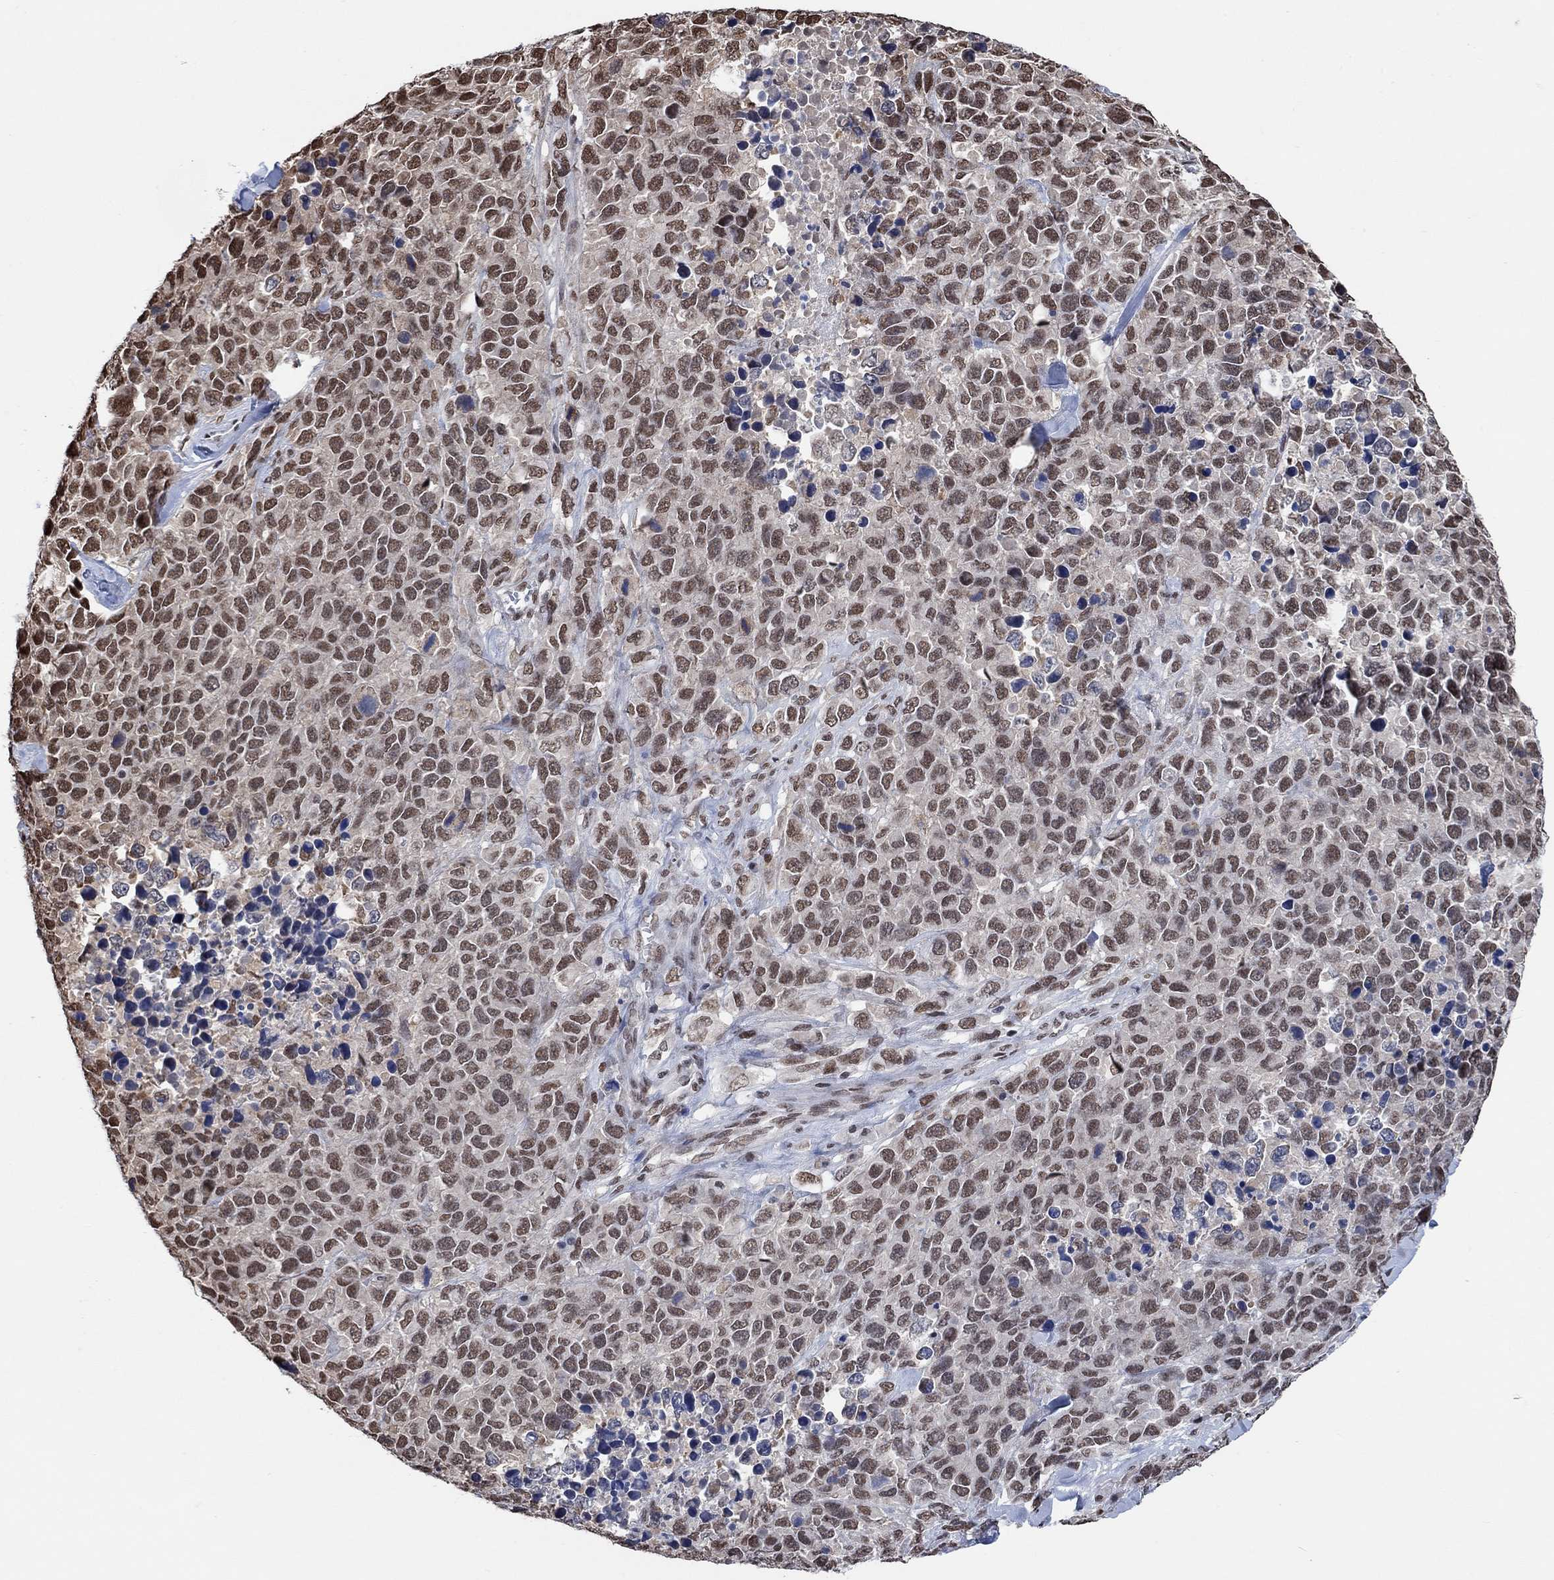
{"staining": {"intensity": "moderate", "quantity": ">75%", "location": "nuclear"}, "tissue": "melanoma", "cell_type": "Tumor cells", "image_type": "cancer", "snomed": [{"axis": "morphology", "description": "Malignant melanoma, Metastatic site"}, {"axis": "topography", "description": "Skin"}], "caption": "Moderate nuclear protein expression is present in about >75% of tumor cells in malignant melanoma (metastatic site). The staining was performed using DAB to visualize the protein expression in brown, while the nuclei were stained in blue with hematoxylin (Magnification: 20x).", "gene": "USP39", "patient": {"sex": "male", "age": 84}}